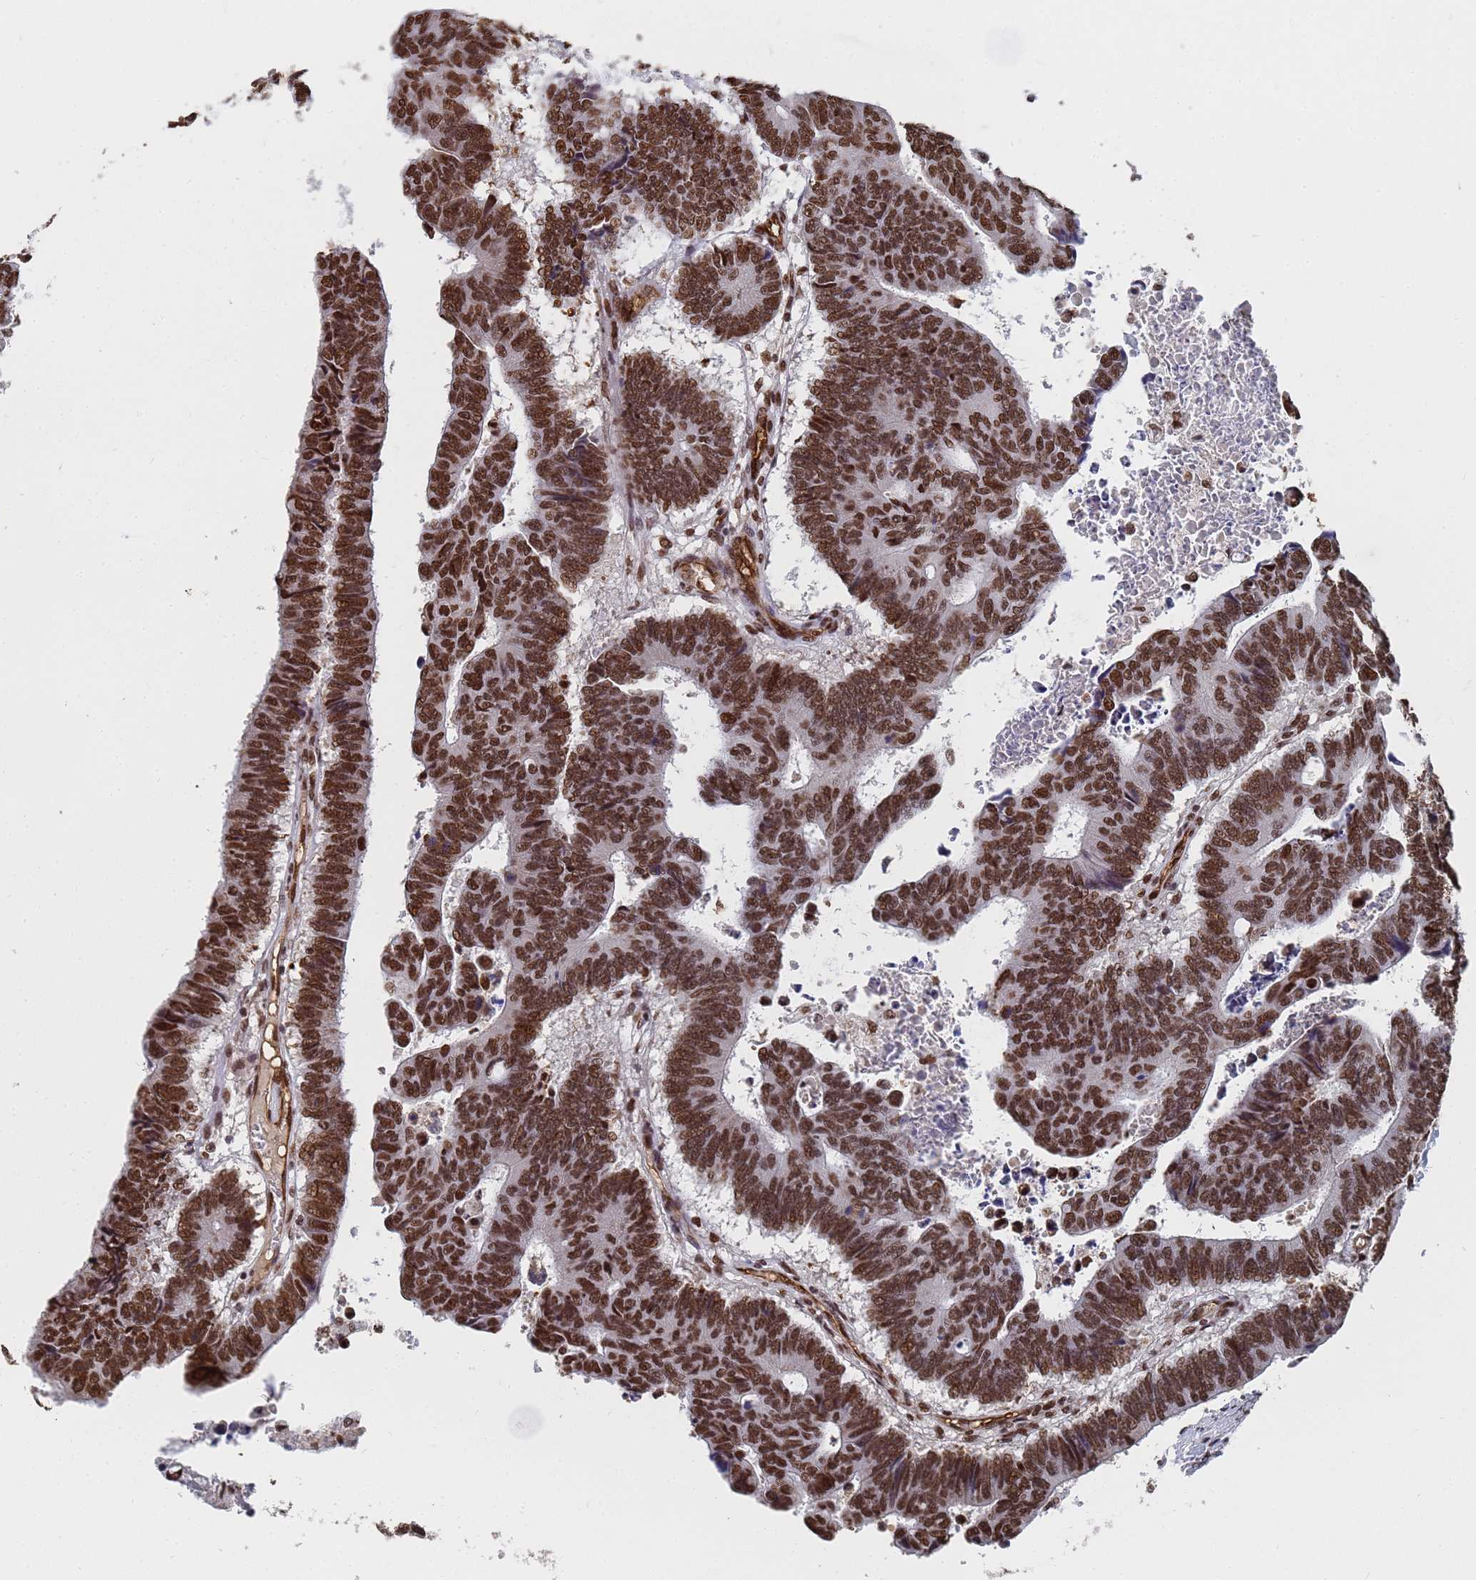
{"staining": {"intensity": "strong", "quantity": ">75%", "location": "nuclear"}, "tissue": "colorectal cancer", "cell_type": "Tumor cells", "image_type": "cancer", "snomed": [{"axis": "morphology", "description": "Adenocarcinoma, NOS"}, {"axis": "topography", "description": "Rectum"}], "caption": "High-power microscopy captured an immunohistochemistry (IHC) image of colorectal cancer (adenocarcinoma), revealing strong nuclear expression in about >75% of tumor cells.", "gene": "RAVER2", "patient": {"sex": "male", "age": 84}}